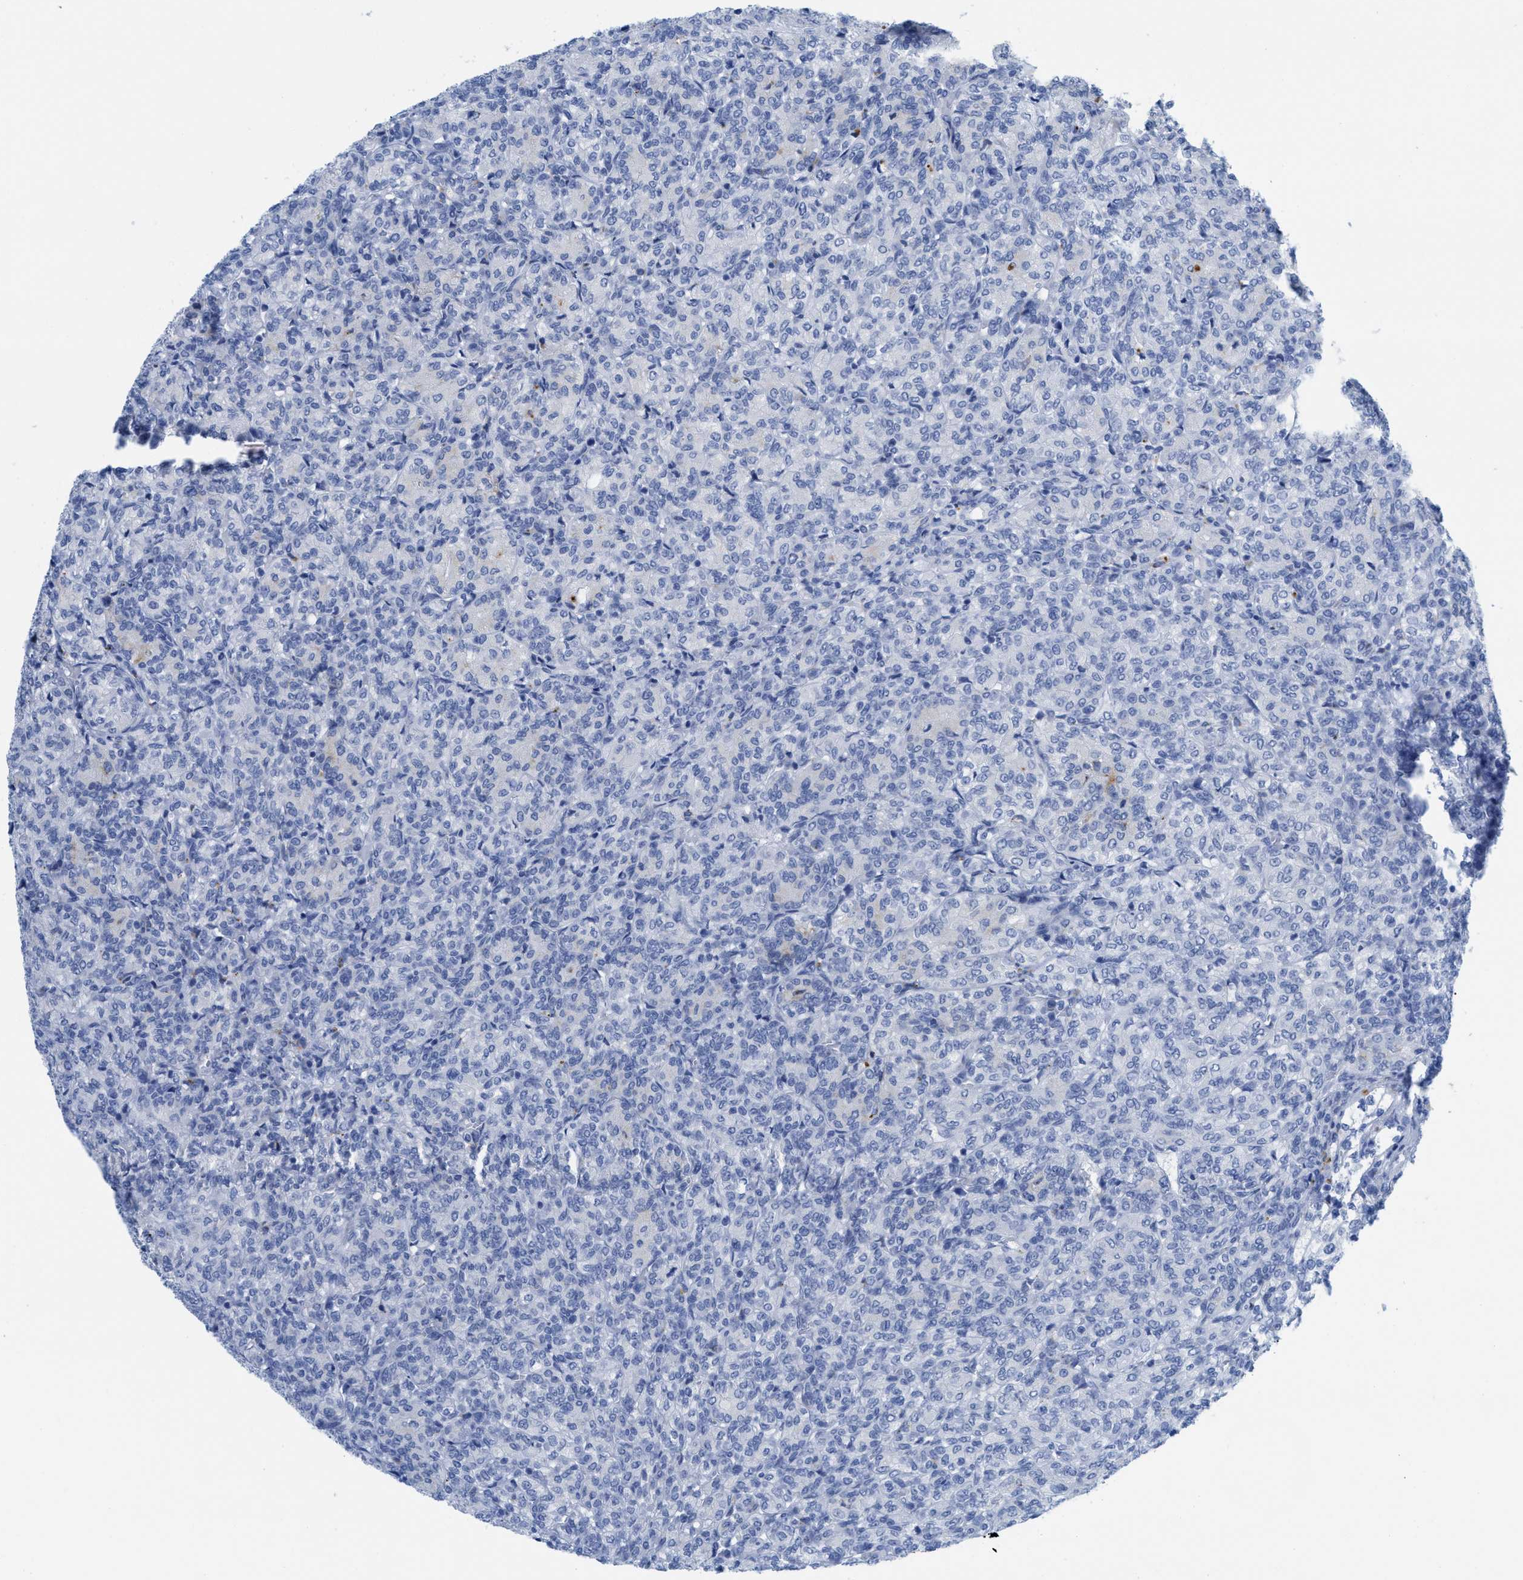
{"staining": {"intensity": "negative", "quantity": "none", "location": "none"}, "tissue": "renal cancer", "cell_type": "Tumor cells", "image_type": "cancer", "snomed": [{"axis": "morphology", "description": "Adenocarcinoma, NOS"}, {"axis": "topography", "description": "Kidney"}], "caption": "High magnification brightfield microscopy of renal cancer (adenocarcinoma) stained with DAB (brown) and counterstained with hematoxylin (blue): tumor cells show no significant expression. (DAB immunohistochemistry visualized using brightfield microscopy, high magnification).", "gene": "WDR4", "patient": {"sex": "male", "age": 77}}